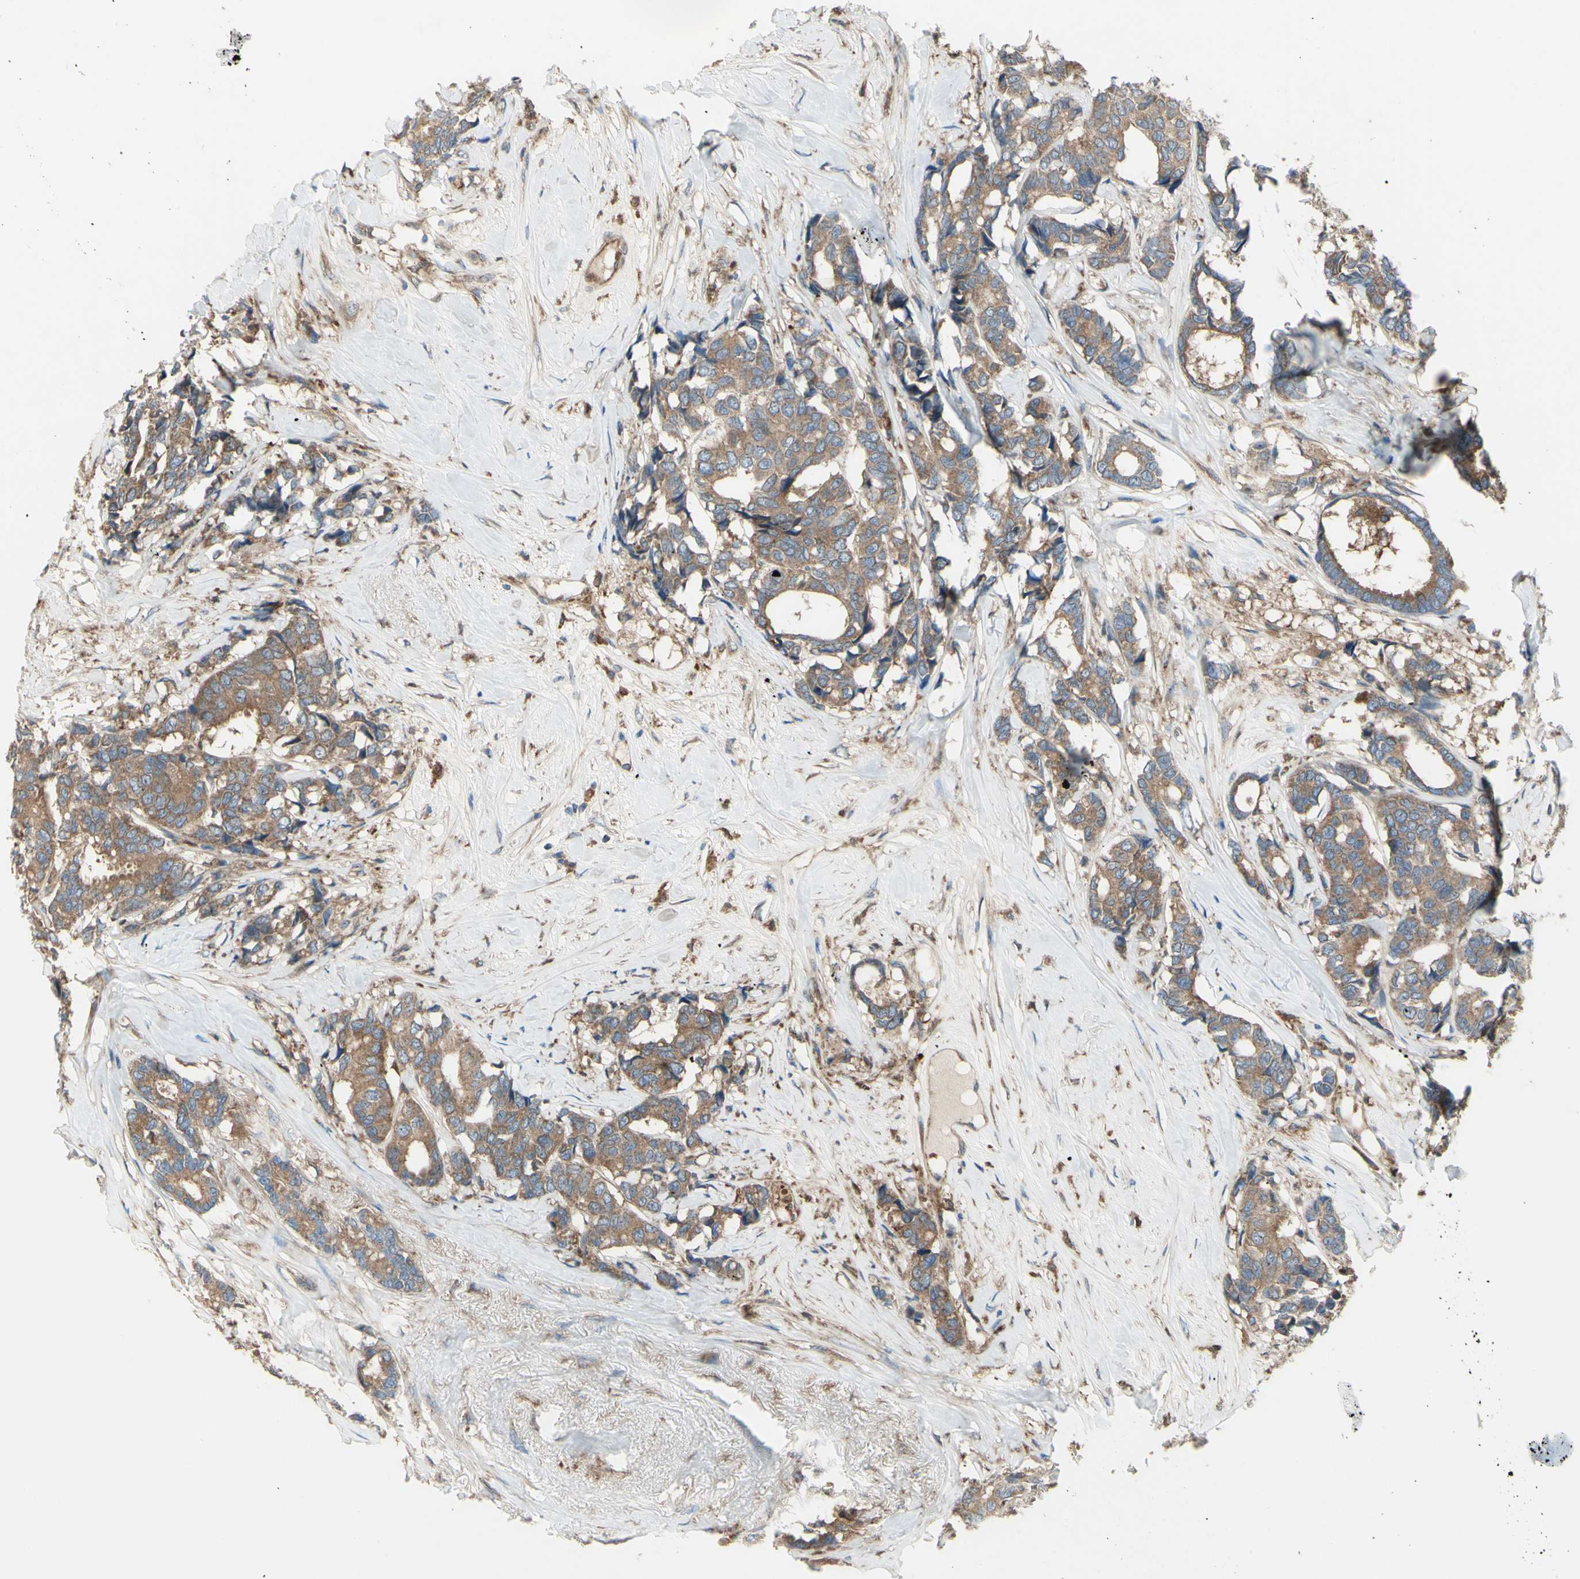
{"staining": {"intensity": "moderate", "quantity": ">75%", "location": "cytoplasmic/membranous"}, "tissue": "breast cancer", "cell_type": "Tumor cells", "image_type": "cancer", "snomed": [{"axis": "morphology", "description": "Duct carcinoma"}, {"axis": "topography", "description": "Breast"}], "caption": "Breast cancer stained with a brown dye exhibits moderate cytoplasmic/membranous positive staining in about >75% of tumor cells.", "gene": "IGSF9B", "patient": {"sex": "female", "age": 87}}